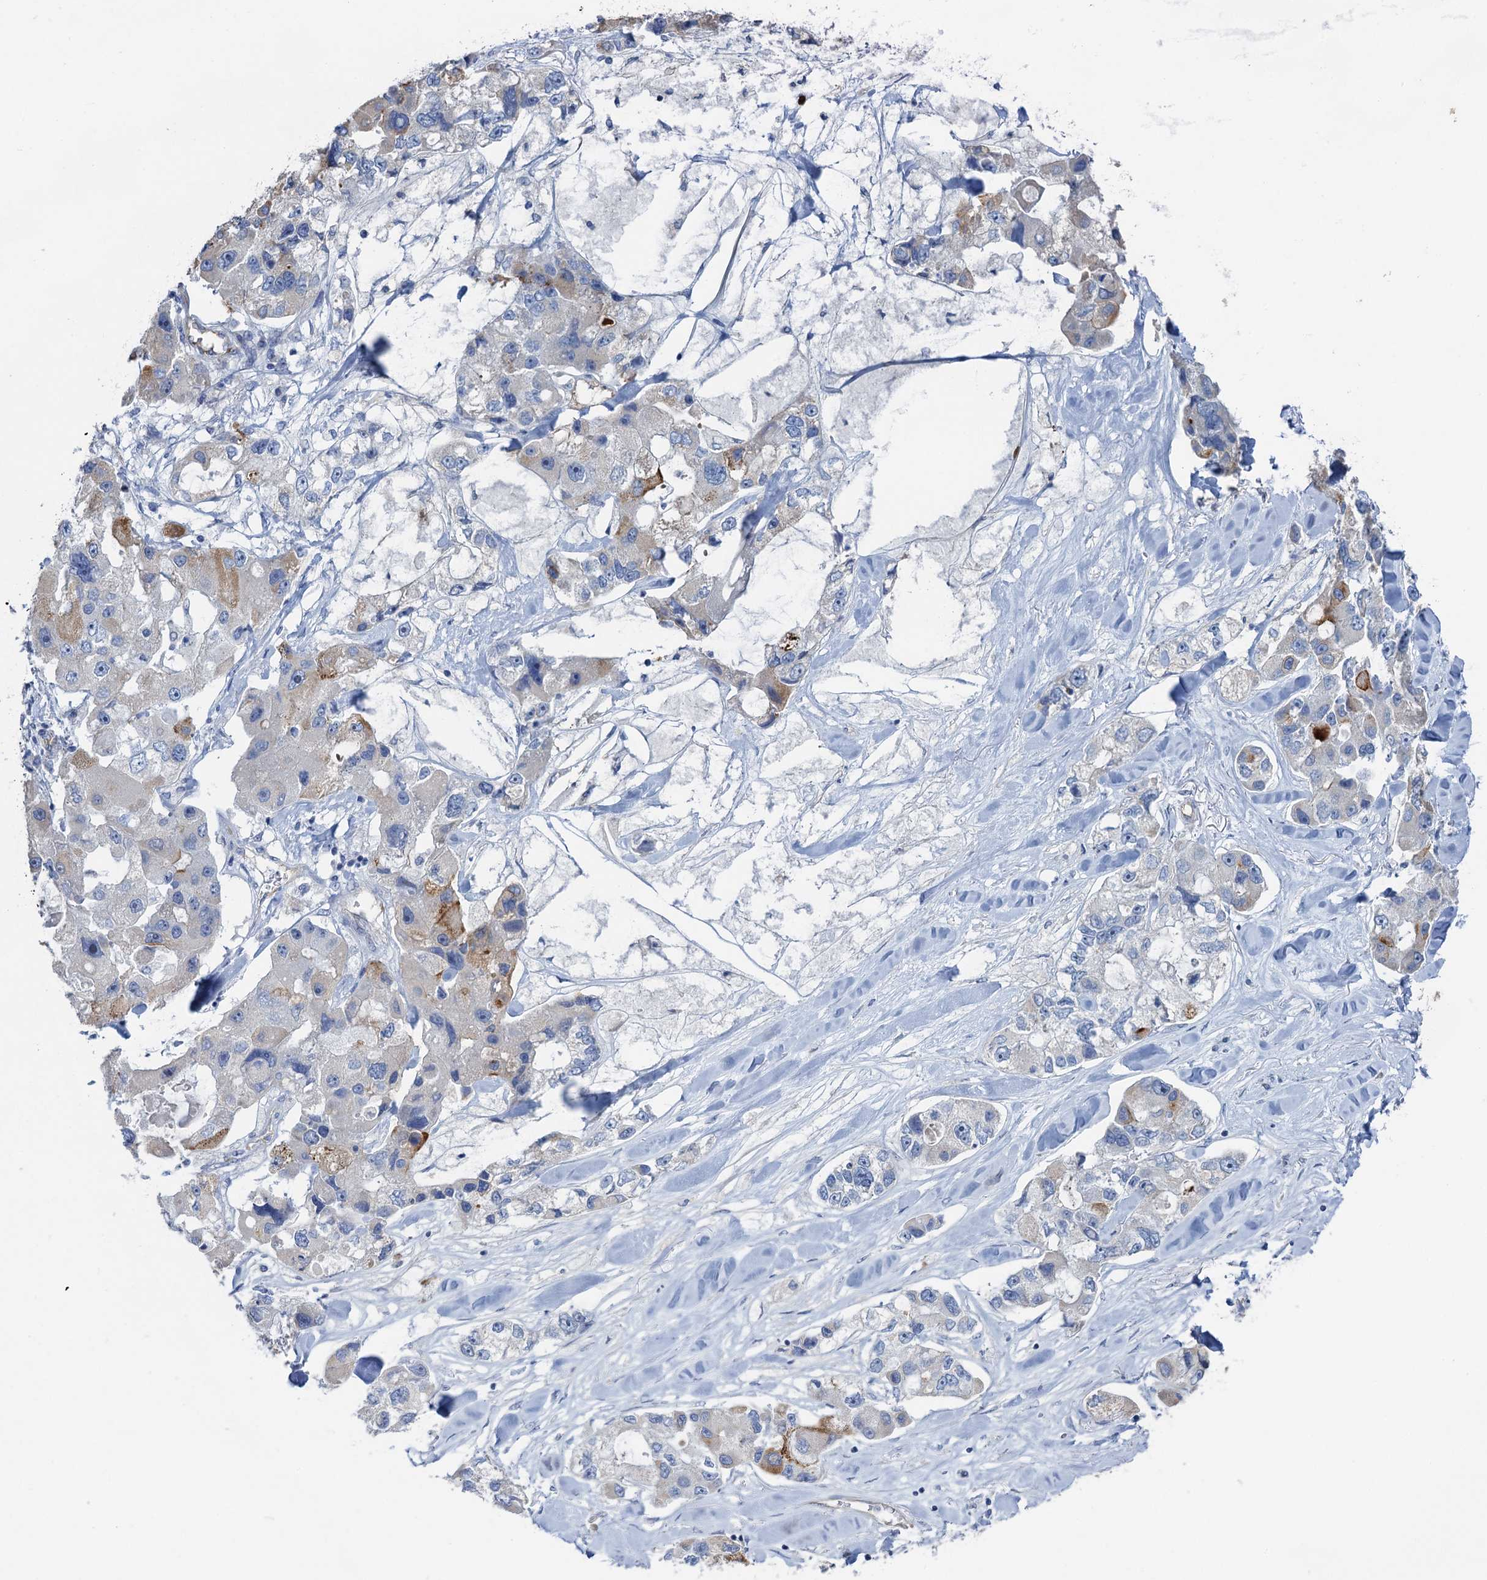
{"staining": {"intensity": "moderate", "quantity": "<25%", "location": "cytoplasmic/membranous"}, "tissue": "lung cancer", "cell_type": "Tumor cells", "image_type": "cancer", "snomed": [{"axis": "morphology", "description": "Adenocarcinoma, NOS"}, {"axis": "topography", "description": "Lung"}], "caption": "The image demonstrates immunohistochemical staining of adenocarcinoma (lung). There is moderate cytoplasmic/membranous positivity is seen in approximately <25% of tumor cells.", "gene": "PLLP", "patient": {"sex": "female", "age": 54}}